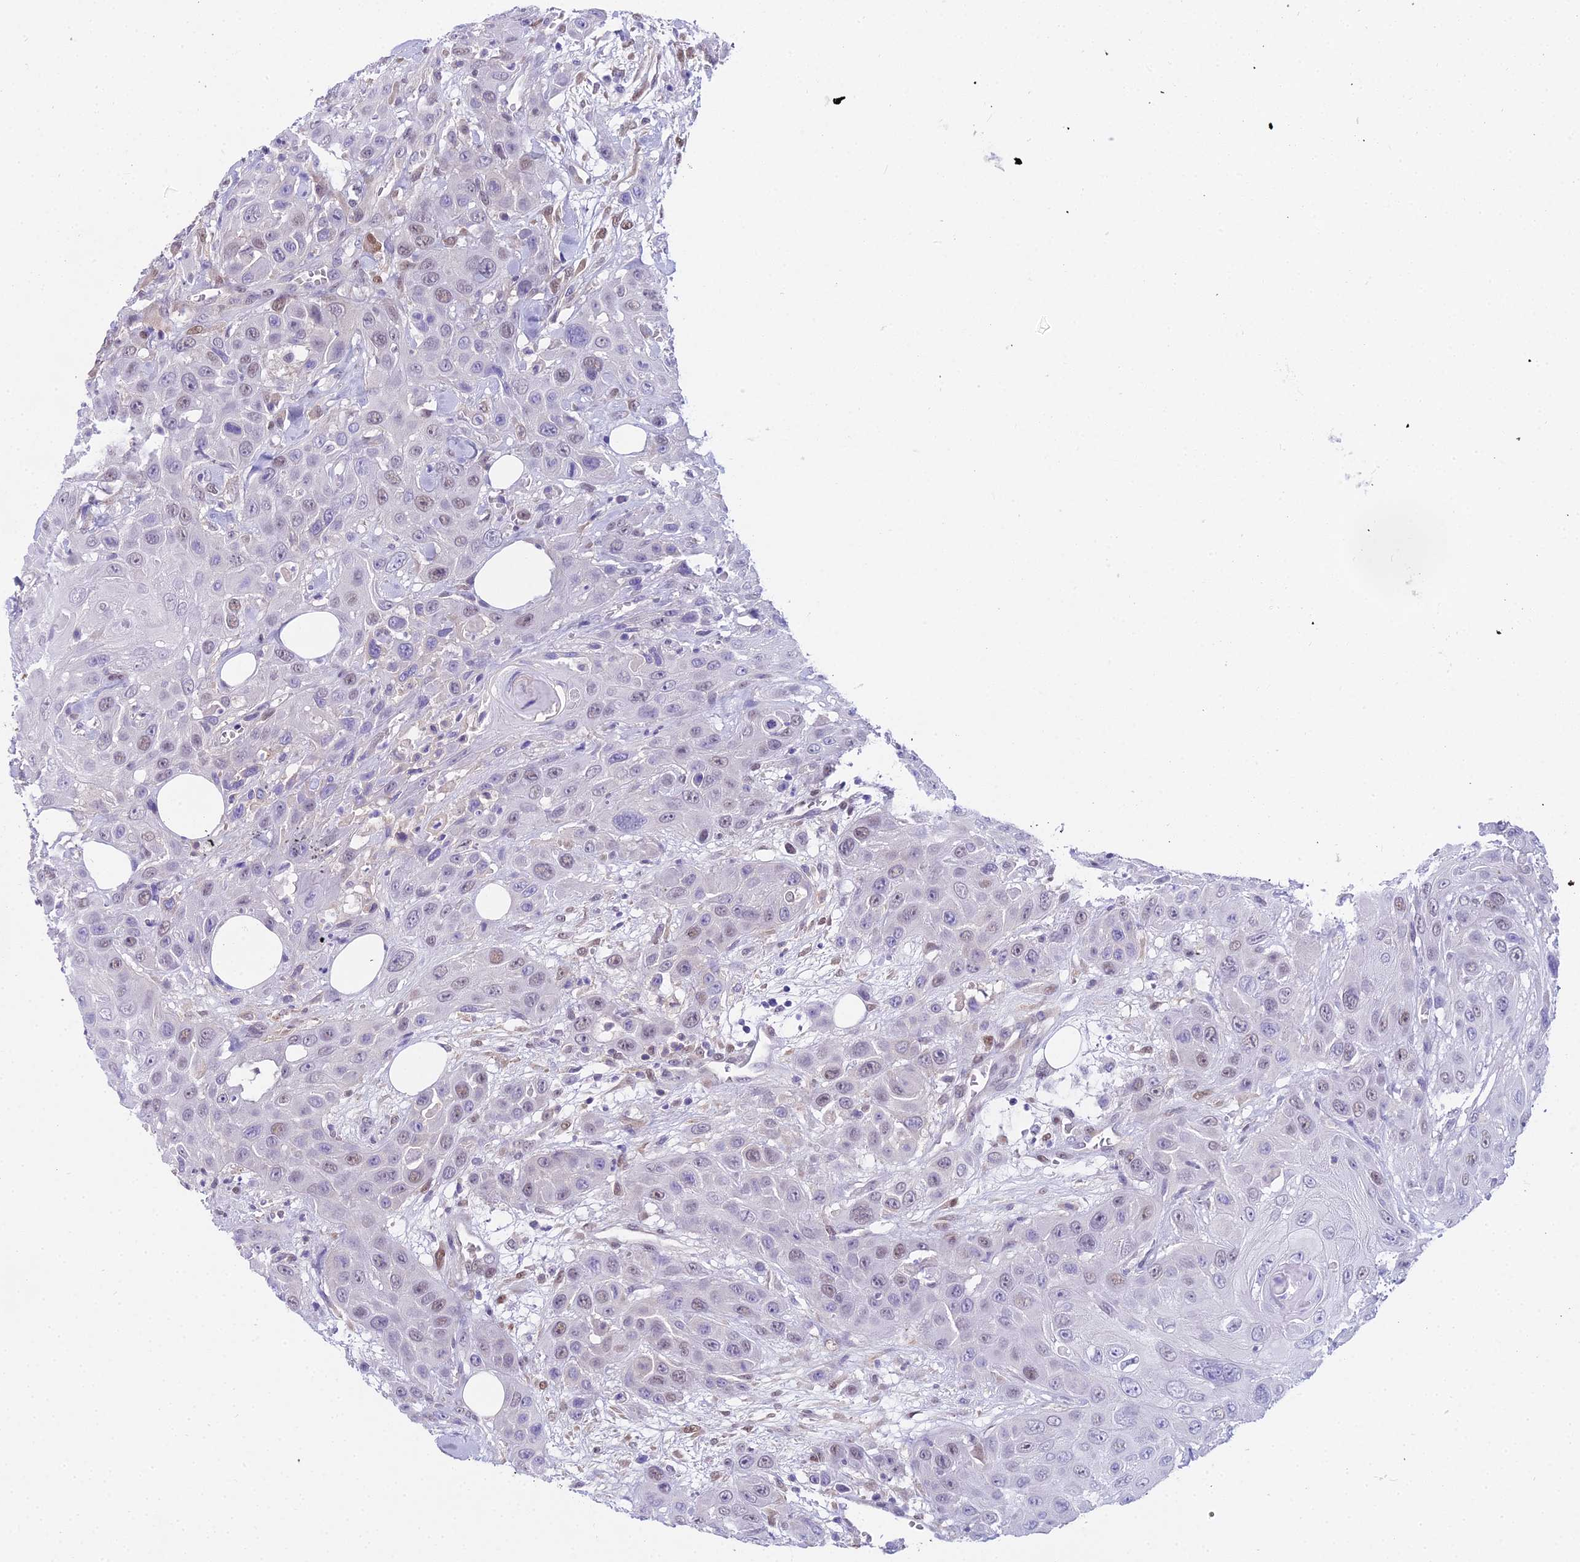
{"staining": {"intensity": "weak", "quantity": "<25%", "location": "nuclear"}, "tissue": "head and neck cancer", "cell_type": "Tumor cells", "image_type": "cancer", "snomed": [{"axis": "morphology", "description": "Squamous cell carcinoma, NOS"}, {"axis": "topography", "description": "Head-Neck"}], "caption": "The histopathology image exhibits no staining of tumor cells in head and neck cancer (squamous cell carcinoma). (Stains: DAB (3,3'-diaminobenzidine) immunohistochemistry (IHC) with hematoxylin counter stain, Microscopy: brightfield microscopy at high magnification).", "gene": "MAT2A", "patient": {"sex": "male", "age": 81}}